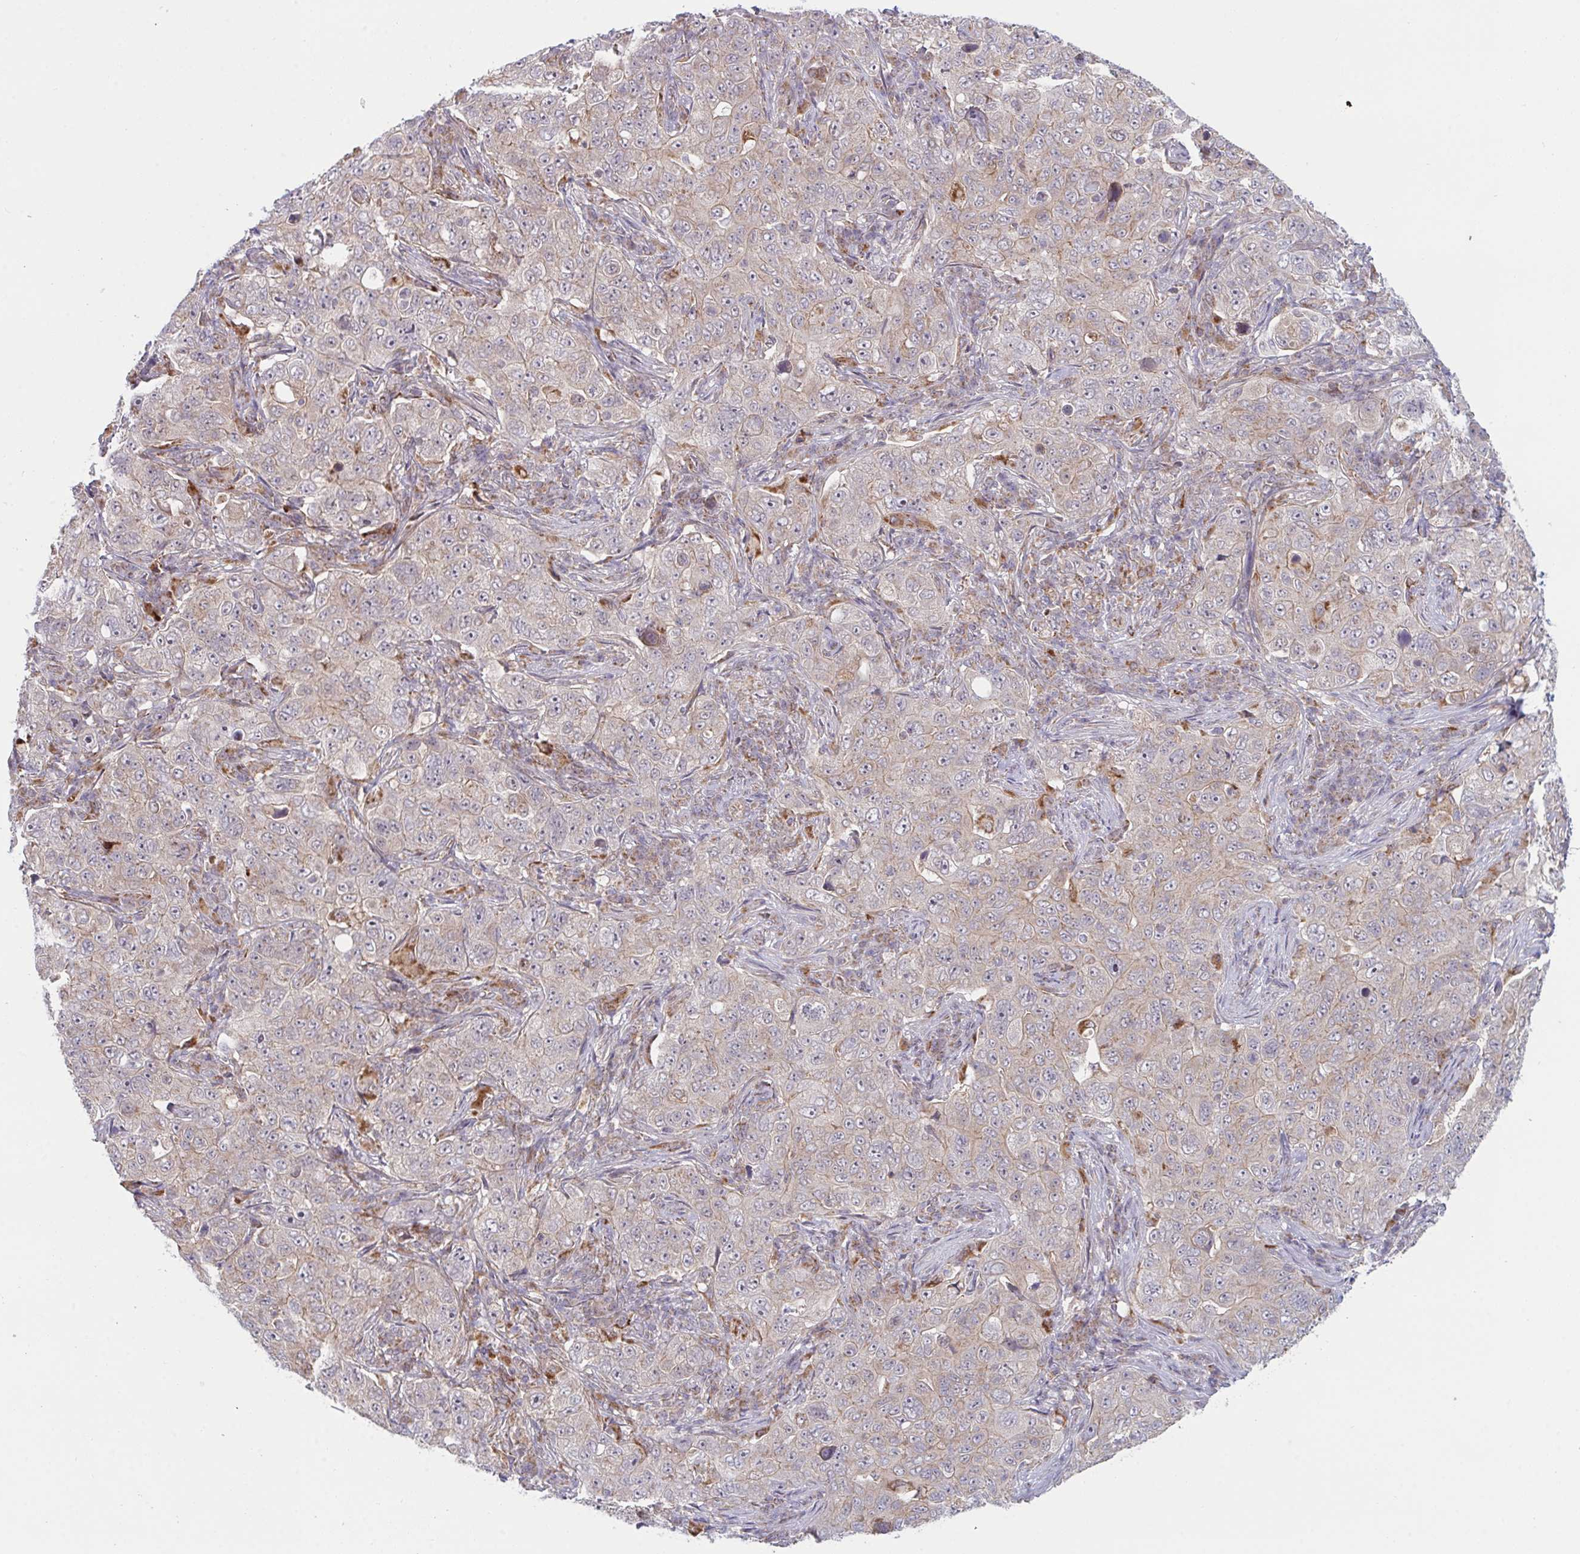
{"staining": {"intensity": "weak", "quantity": "25%-75%", "location": "cytoplasmic/membranous"}, "tissue": "pancreatic cancer", "cell_type": "Tumor cells", "image_type": "cancer", "snomed": [{"axis": "morphology", "description": "Adenocarcinoma, NOS"}, {"axis": "topography", "description": "Pancreas"}], "caption": "Immunohistochemistry photomicrograph of neoplastic tissue: pancreatic cancer stained using immunohistochemistry (IHC) shows low levels of weak protein expression localized specifically in the cytoplasmic/membranous of tumor cells, appearing as a cytoplasmic/membranous brown color.", "gene": "XAF1", "patient": {"sex": "male", "age": 68}}